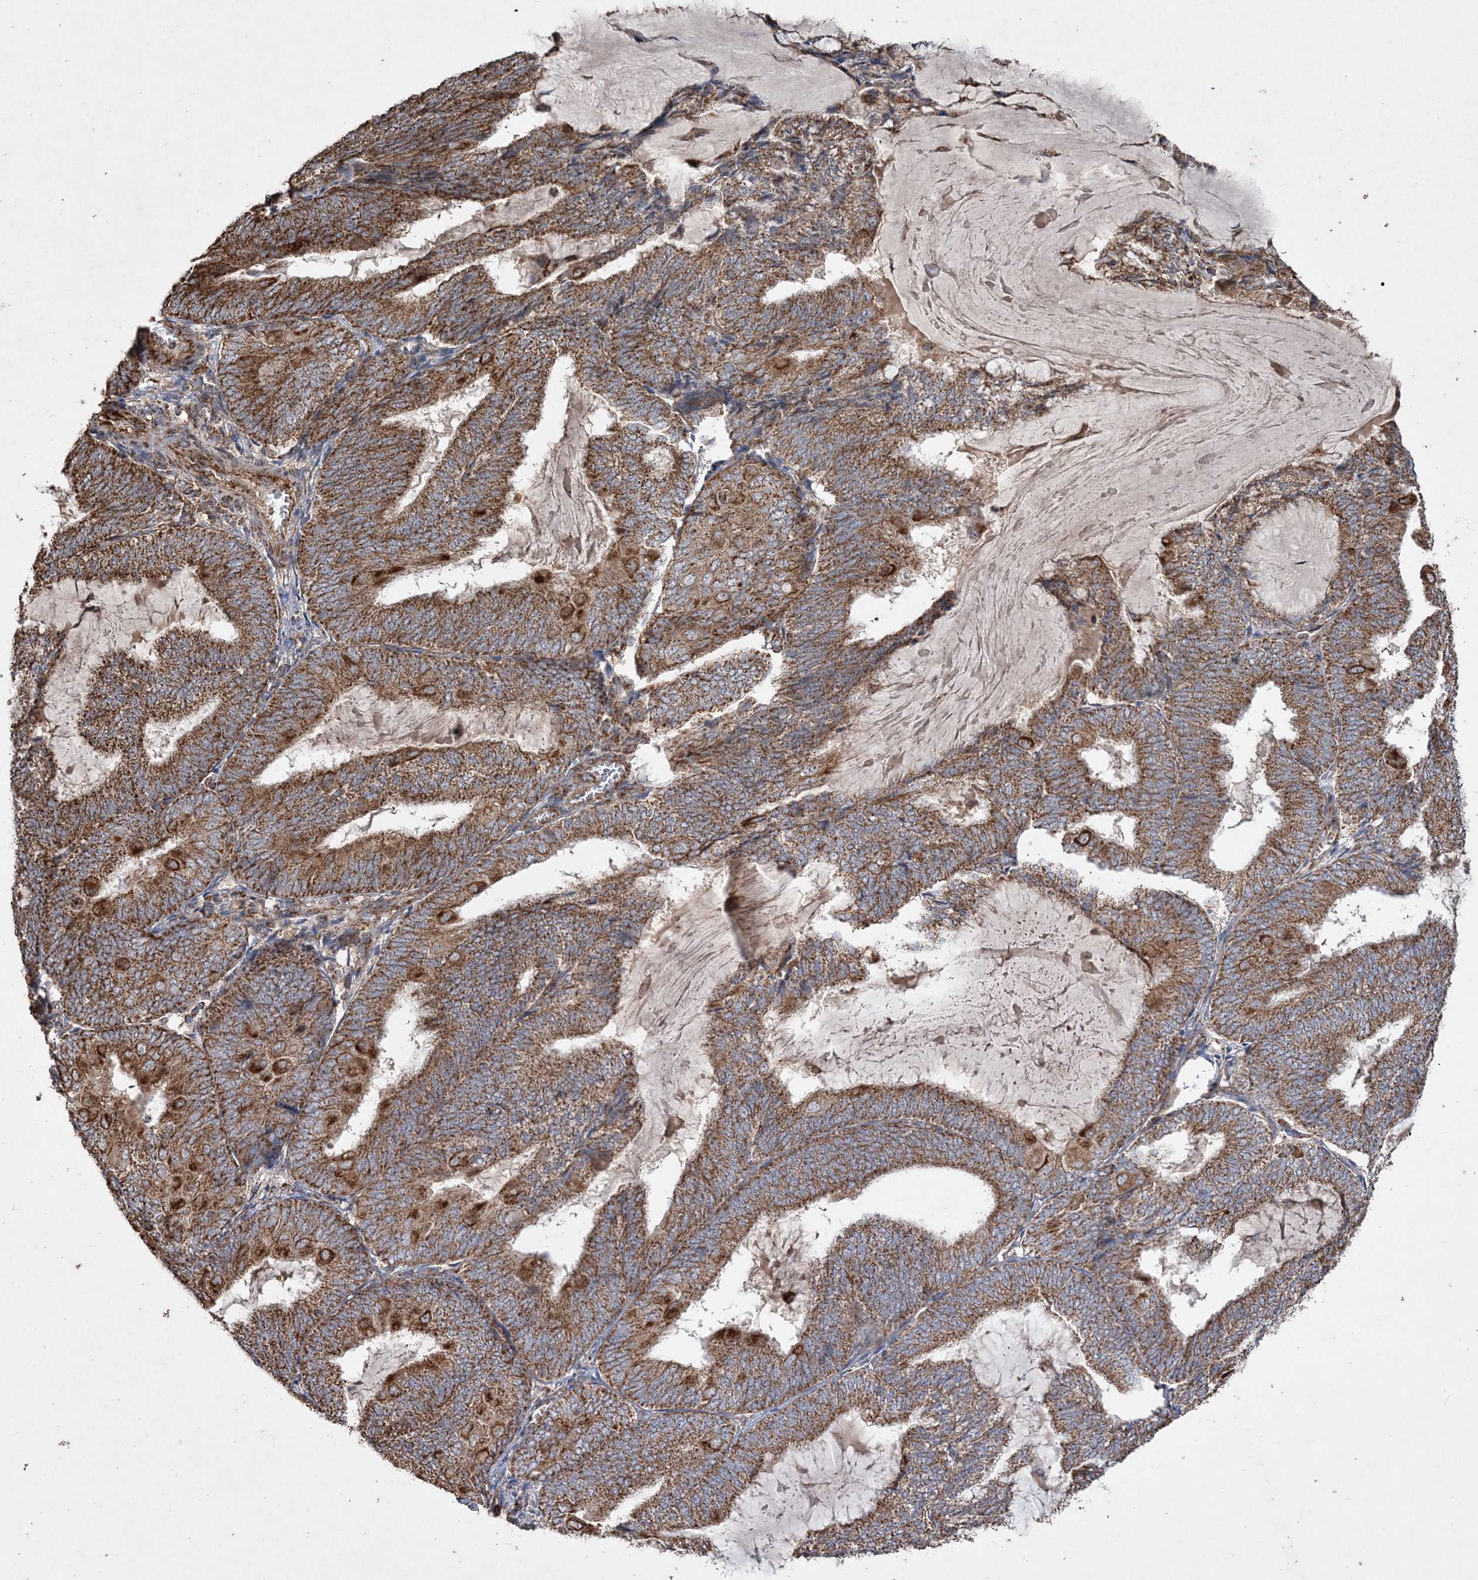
{"staining": {"intensity": "strong", "quantity": ">75%", "location": "cytoplasmic/membranous"}, "tissue": "endometrial cancer", "cell_type": "Tumor cells", "image_type": "cancer", "snomed": [{"axis": "morphology", "description": "Adenocarcinoma, NOS"}, {"axis": "topography", "description": "Endometrium"}], "caption": "The immunohistochemical stain labels strong cytoplasmic/membranous staining in tumor cells of endometrial cancer tissue. (brown staining indicates protein expression, while blue staining denotes nuclei).", "gene": "POC5", "patient": {"sex": "female", "age": 81}}